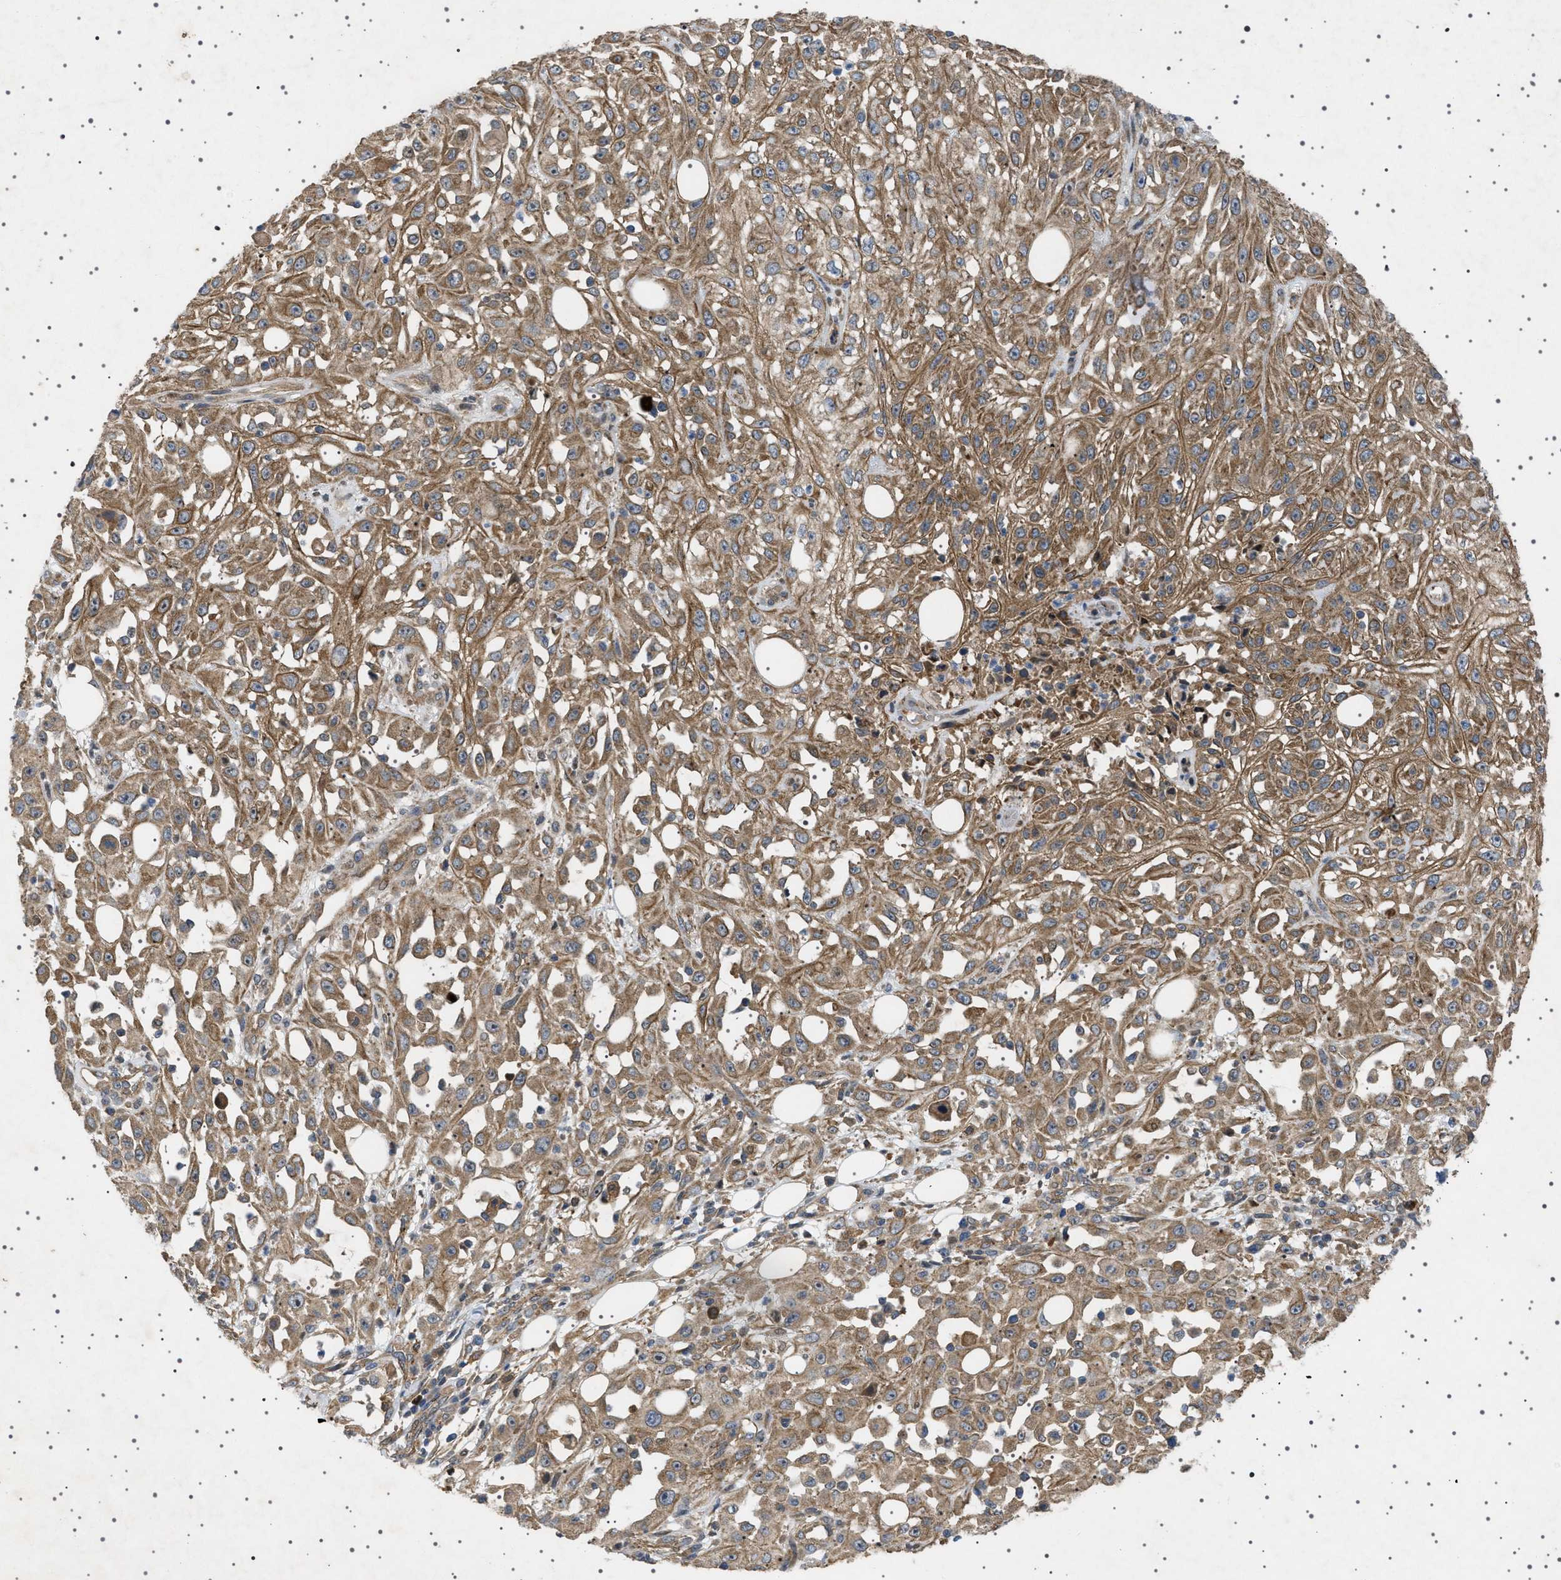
{"staining": {"intensity": "moderate", "quantity": ">75%", "location": "cytoplasmic/membranous"}, "tissue": "skin cancer", "cell_type": "Tumor cells", "image_type": "cancer", "snomed": [{"axis": "morphology", "description": "Squamous cell carcinoma, NOS"}, {"axis": "morphology", "description": "Squamous cell carcinoma, metastatic, NOS"}, {"axis": "topography", "description": "Skin"}, {"axis": "topography", "description": "Lymph node"}], "caption": "Skin cancer (metastatic squamous cell carcinoma) tissue reveals moderate cytoplasmic/membranous positivity in approximately >75% of tumor cells, visualized by immunohistochemistry.", "gene": "CCDC186", "patient": {"sex": "male", "age": 75}}